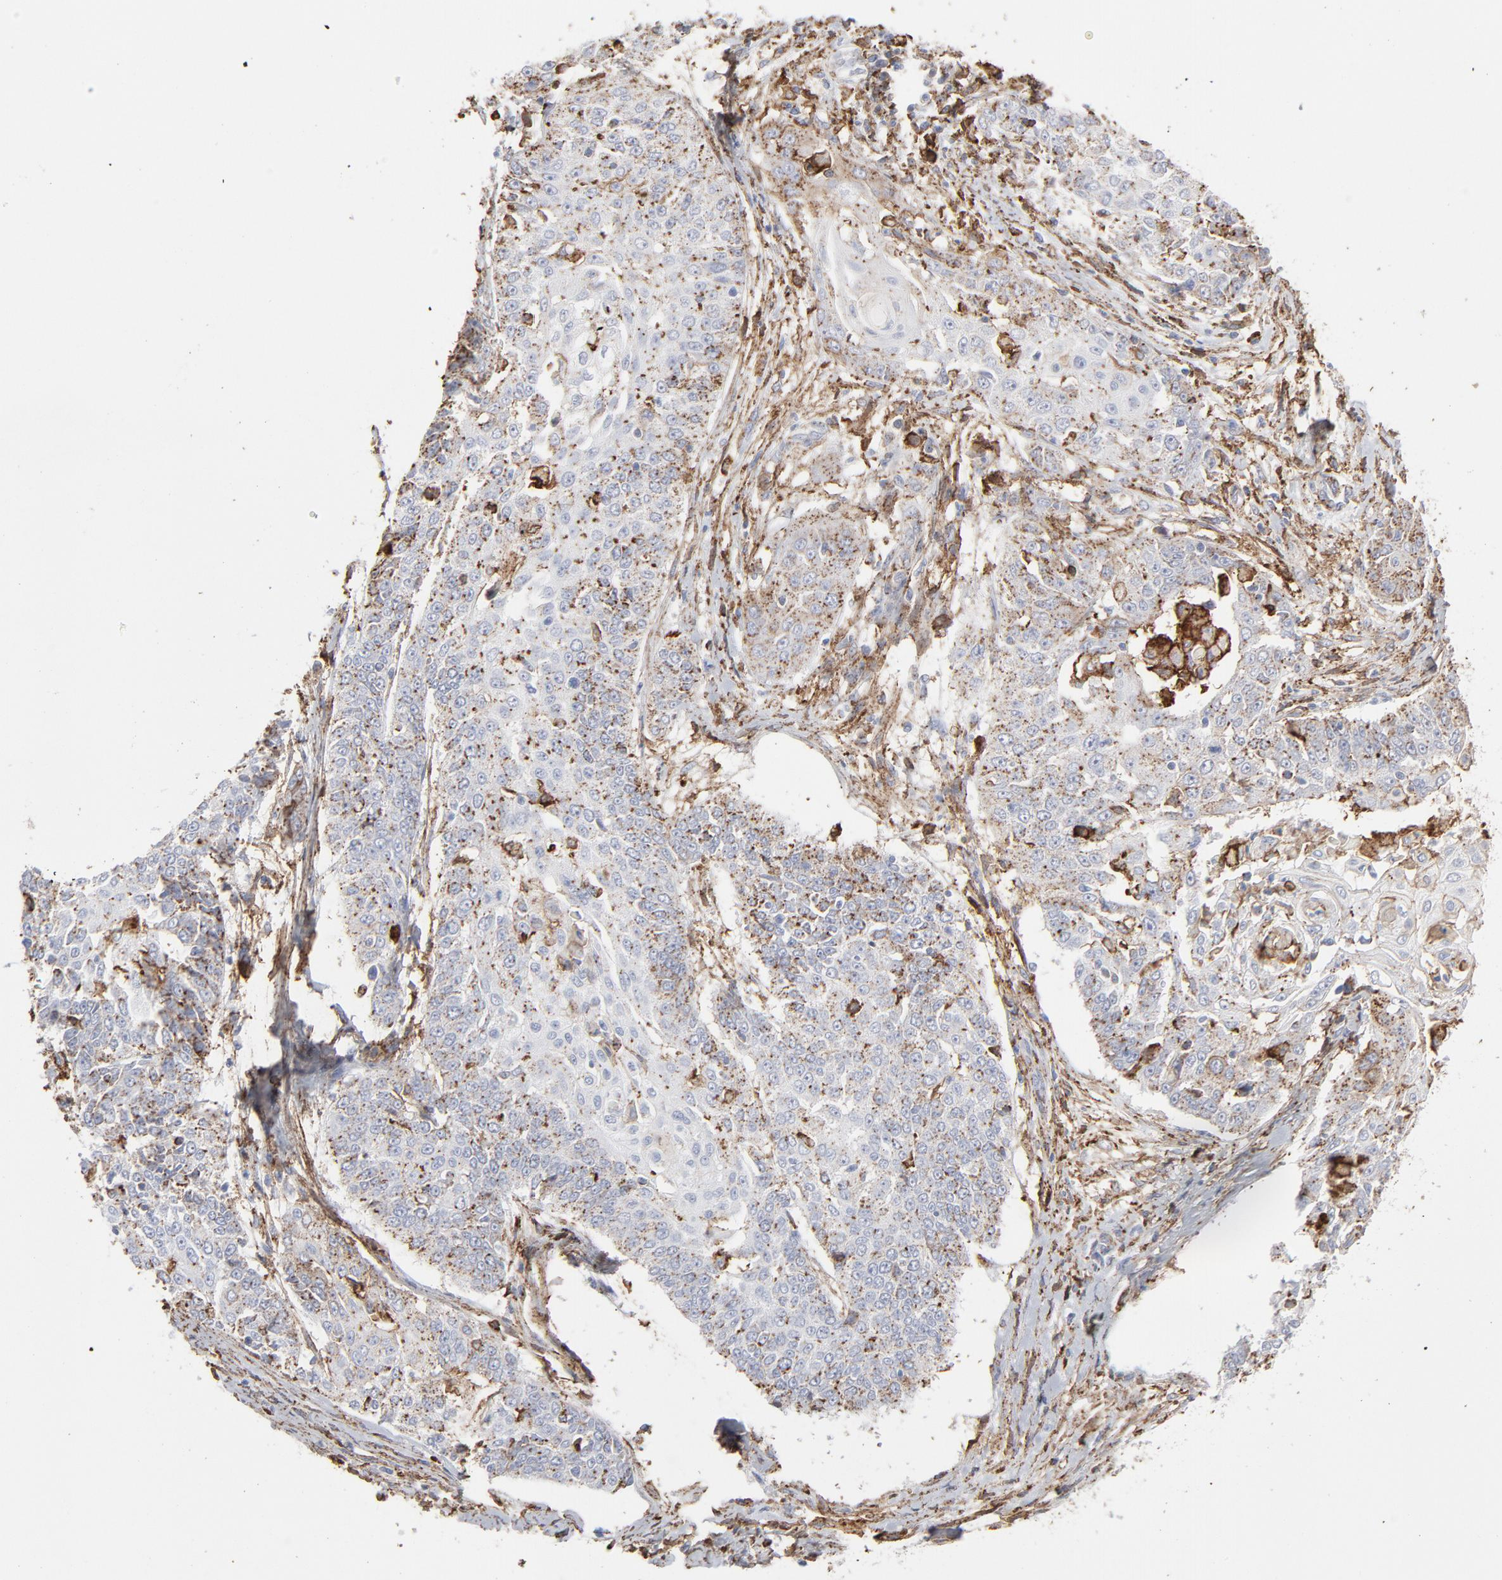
{"staining": {"intensity": "moderate", "quantity": "25%-75%", "location": "cytoplasmic/membranous"}, "tissue": "cervical cancer", "cell_type": "Tumor cells", "image_type": "cancer", "snomed": [{"axis": "morphology", "description": "Squamous cell carcinoma, NOS"}, {"axis": "topography", "description": "Cervix"}], "caption": "Tumor cells exhibit medium levels of moderate cytoplasmic/membranous positivity in approximately 25%-75% of cells in cervical cancer (squamous cell carcinoma). The protein of interest is stained brown, and the nuclei are stained in blue (DAB IHC with brightfield microscopy, high magnification).", "gene": "ANXA5", "patient": {"sex": "female", "age": 64}}